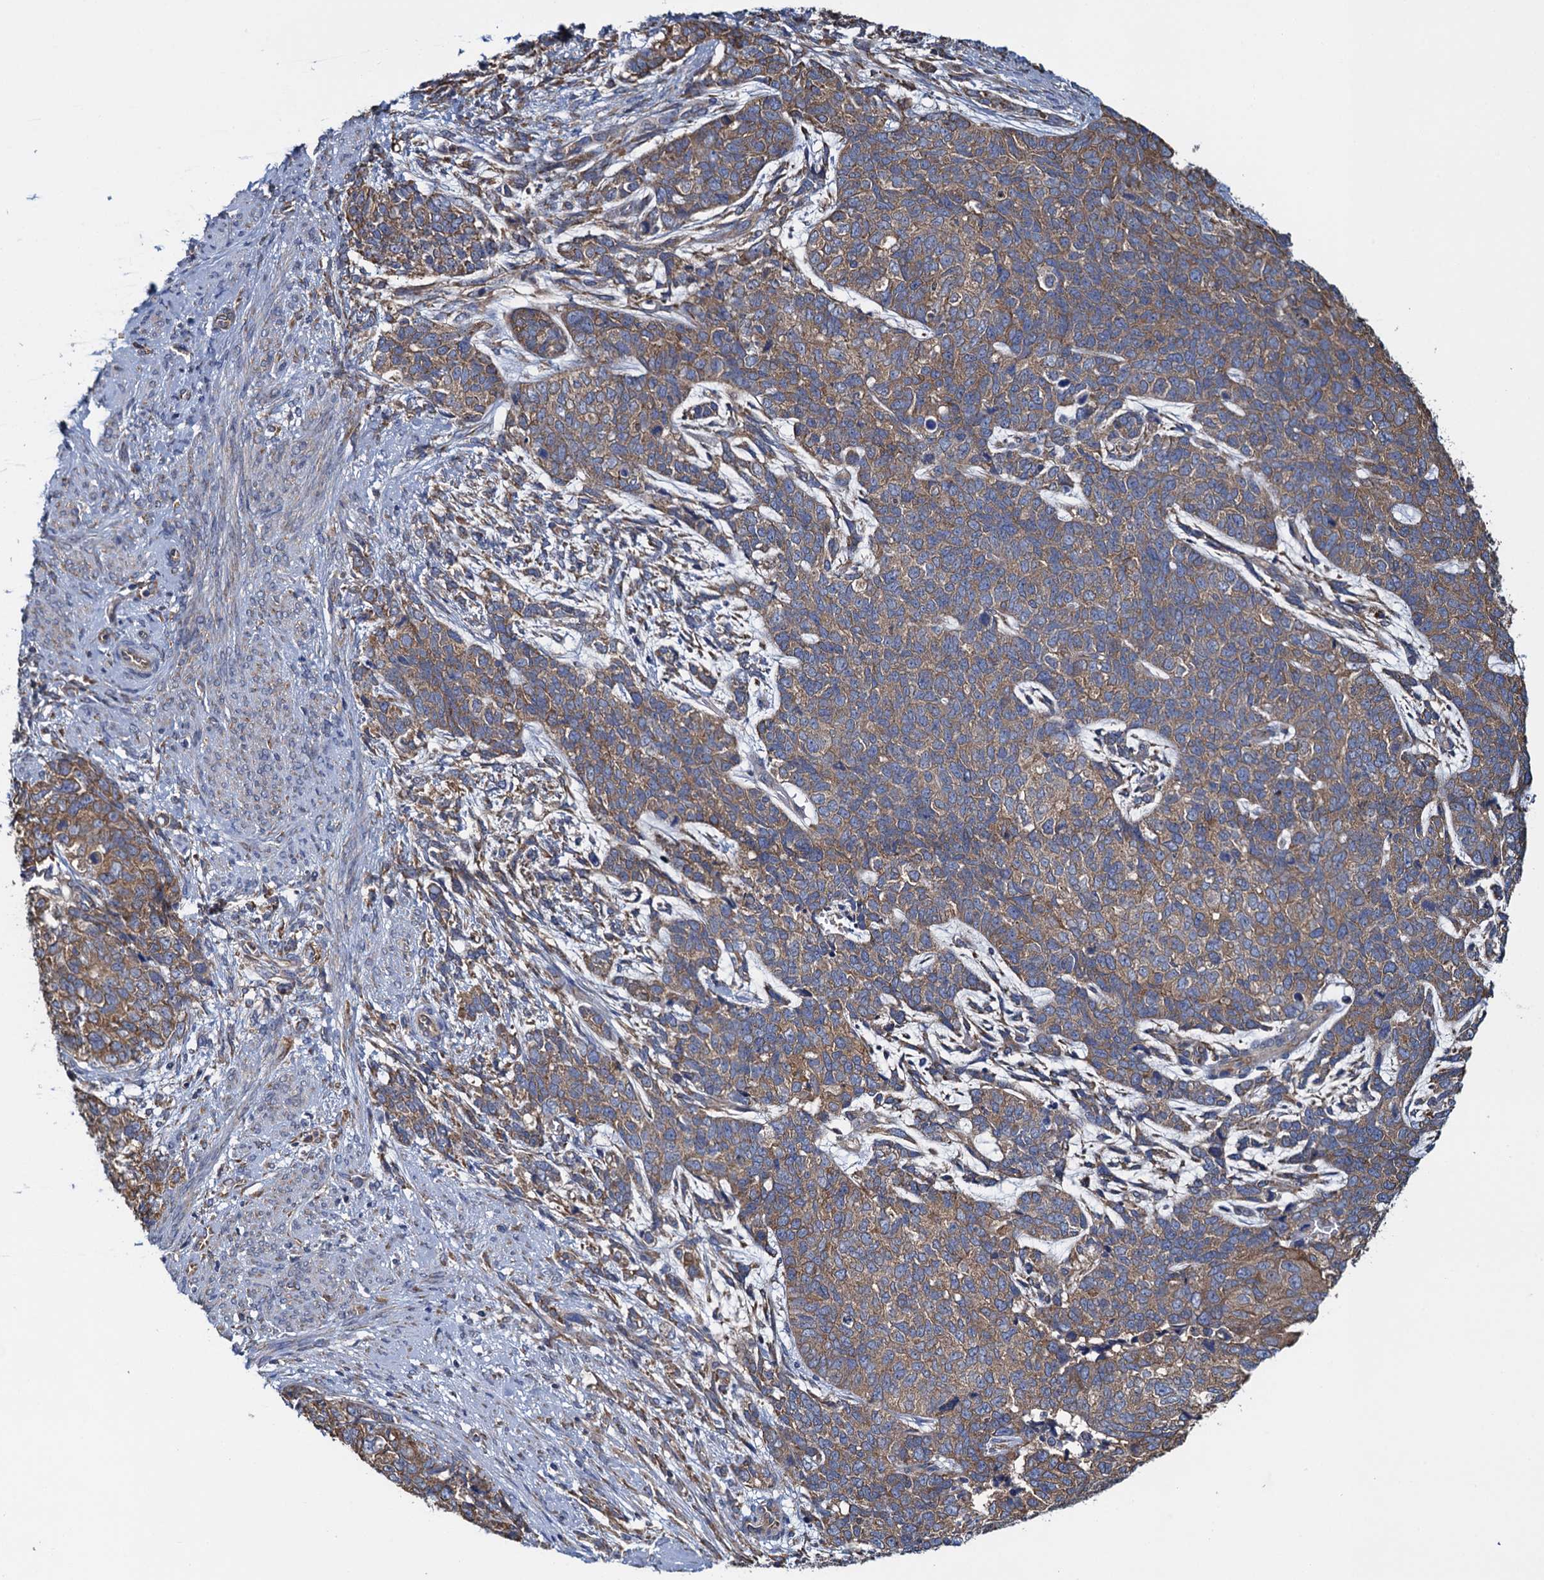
{"staining": {"intensity": "moderate", "quantity": "25%-75%", "location": "cytoplasmic/membranous"}, "tissue": "cervical cancer", "cell_type": "Tumor cells", "image_type": "cancer", "snomed": [{"axis": "morphology", "description": "Squamous cell carcinoma, NOS"}, {"axis": "topography", "description": "Cervix"}], "caption": "A medium amount of moderate cytoplasmic/membranous staining is identified in about 25%-75% of tumor cells in cervical cancer tissue. (DAB IHC, brown staining for protein, blue staining for nuclei).", "gene": "ADCY9", "patient": {"sex": "female", "age": 63}}